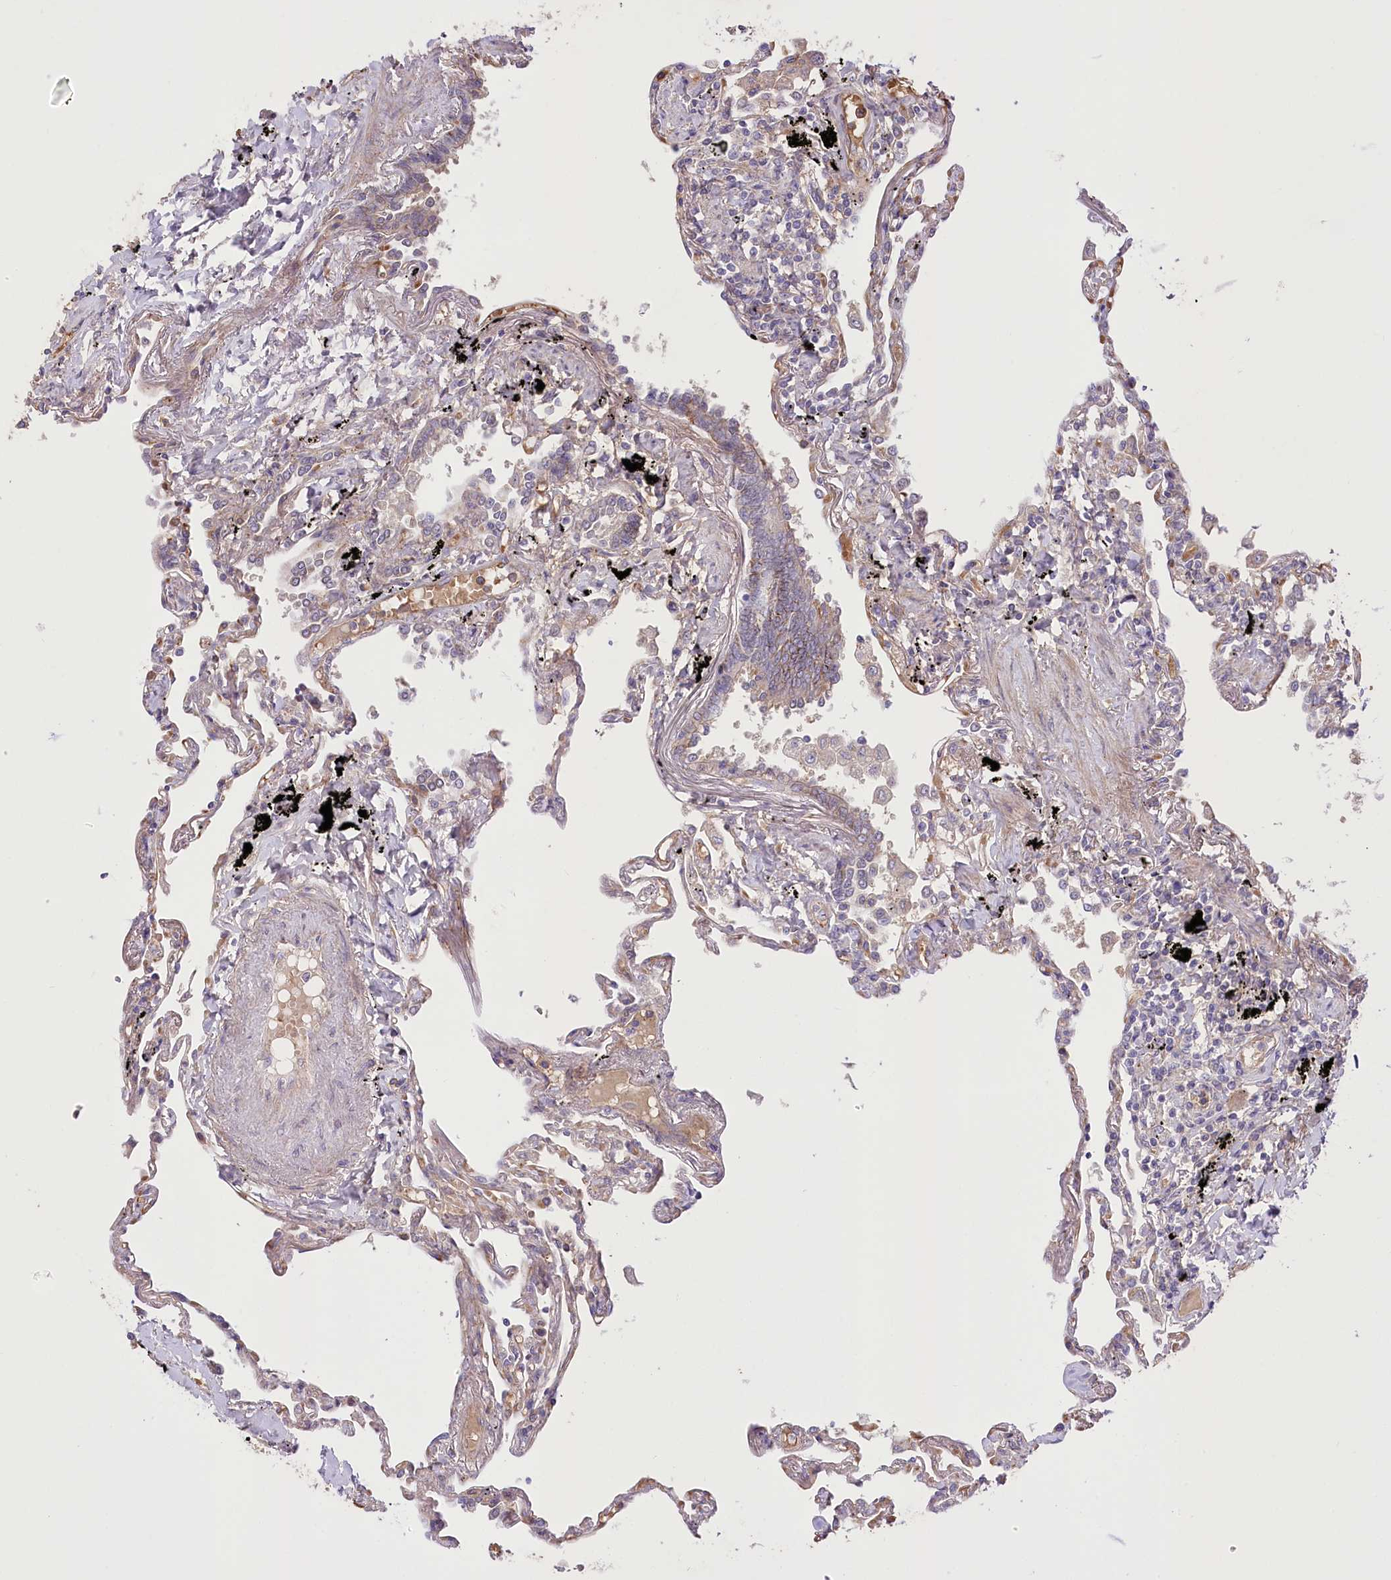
{"staining": {"intensity": "negative", "quantity": "none", "location": "none"}, "tissue": "lung", "cell_type": "Alveolar cells", "image_type": "normal", "snomed": [{"axis": "morphology", "description": "Normal tissue, NOS"}, {"axis": "topography", "description": "Lung"}], "caption": "A photomicrograph of lung stained for a protein exhibits no brown staining in alveolar cells.", "gene": "TRUB1", "patient": {"sex": "female", "age": 67}}